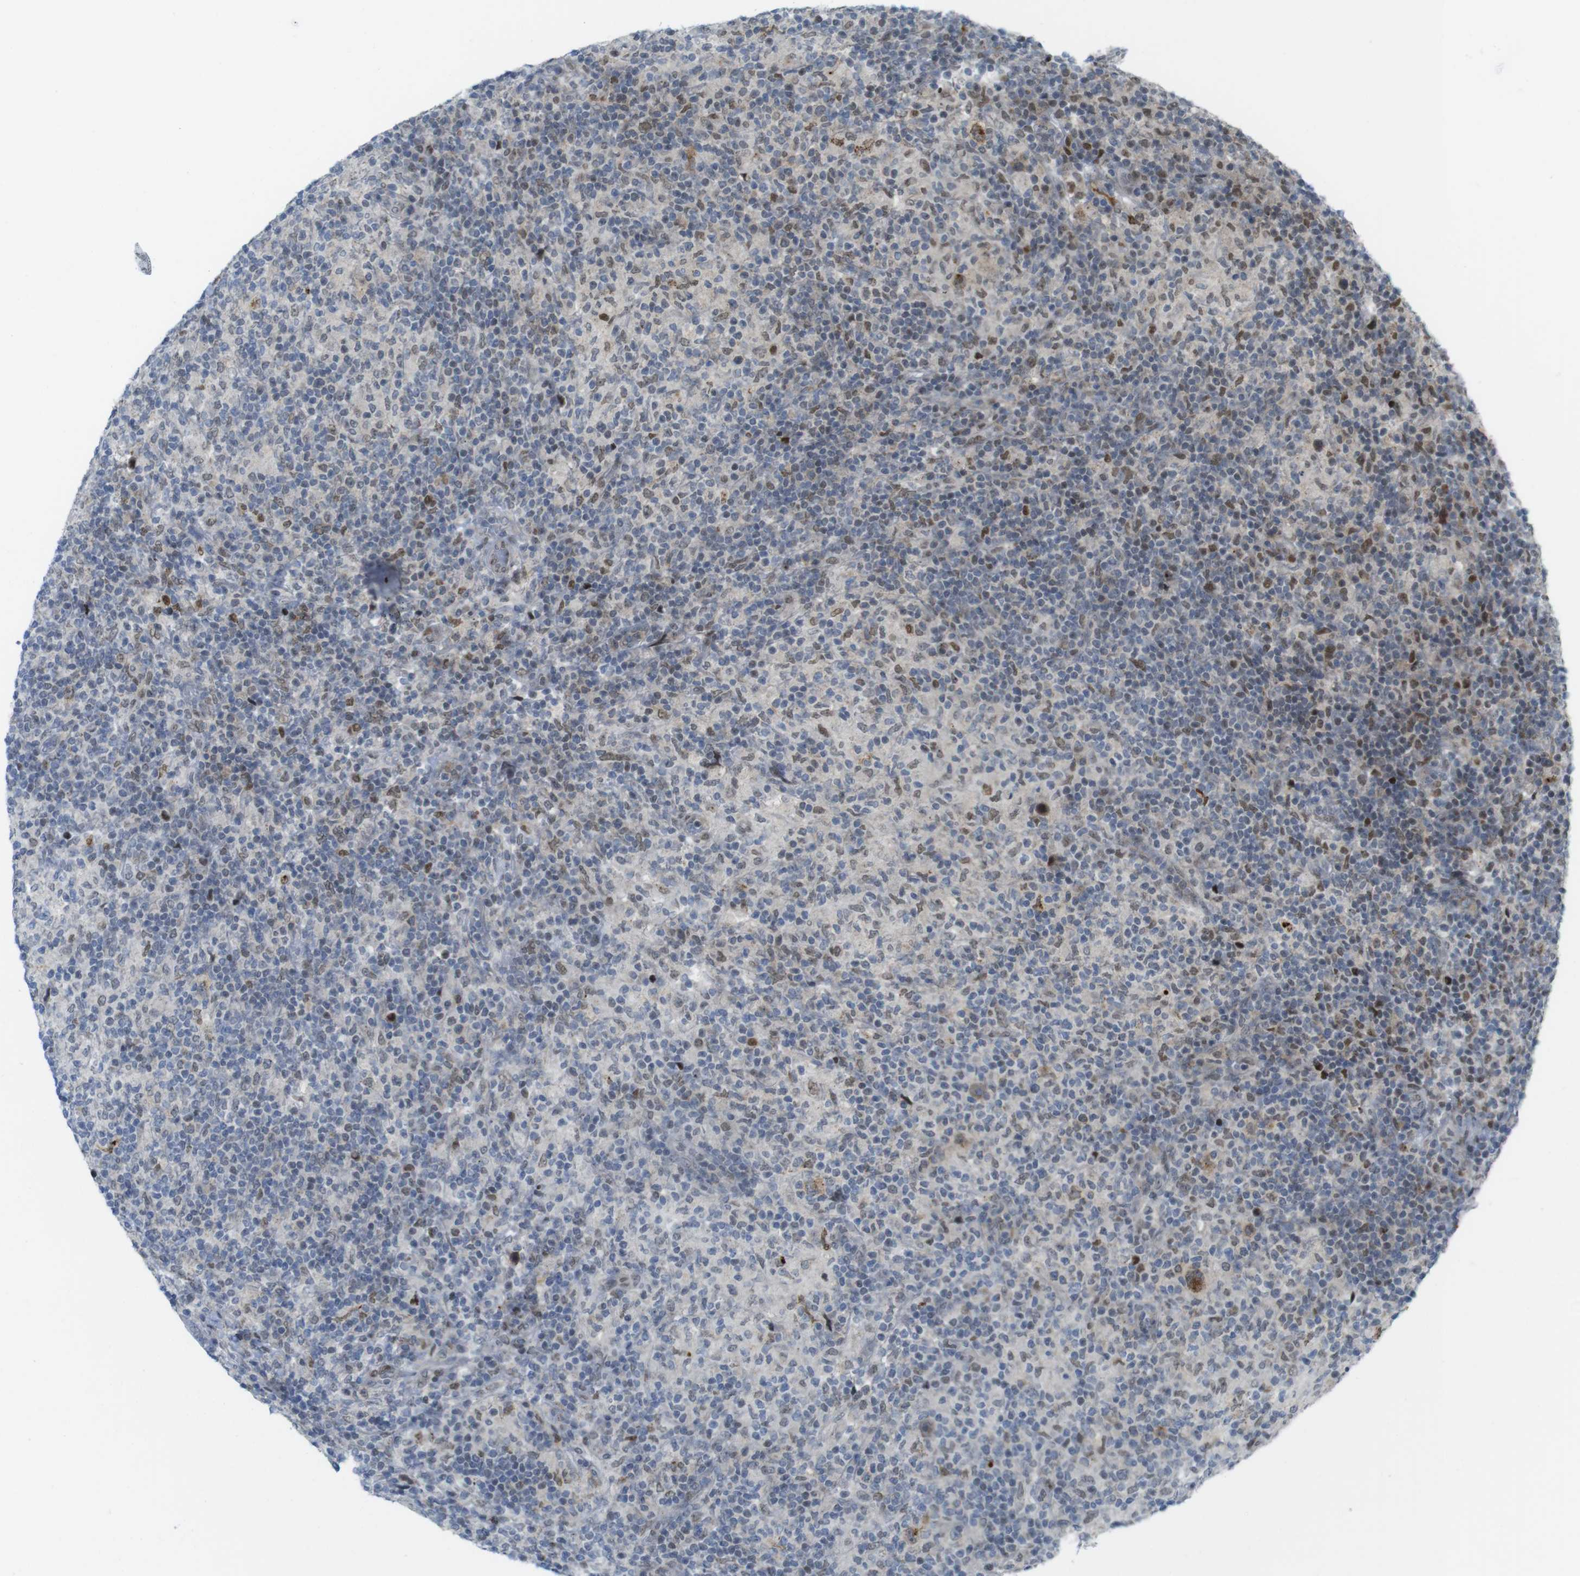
{"staining": {"intensity": "moderate", "quantity": ">75%", "location": "cytoplasmic/membranous,nuclear"}, "tissue": "lymphoma", "cell_type": "Tumor cells", "image_type": "cancer", "snomed": [{"axis": "morphology", "description": "Hodgkin's disease, NOS"}, {"axis": "topography", "description": "Lymph node"}], "caption": "Human Hodgkin's disease stained with a brown dye exhibits moderate cytoplasmic/membranous and nuclear positive expression in about >75% of tumor cells.", "gene": "UBB", "patient": {"sex": "male", "age": 70}}